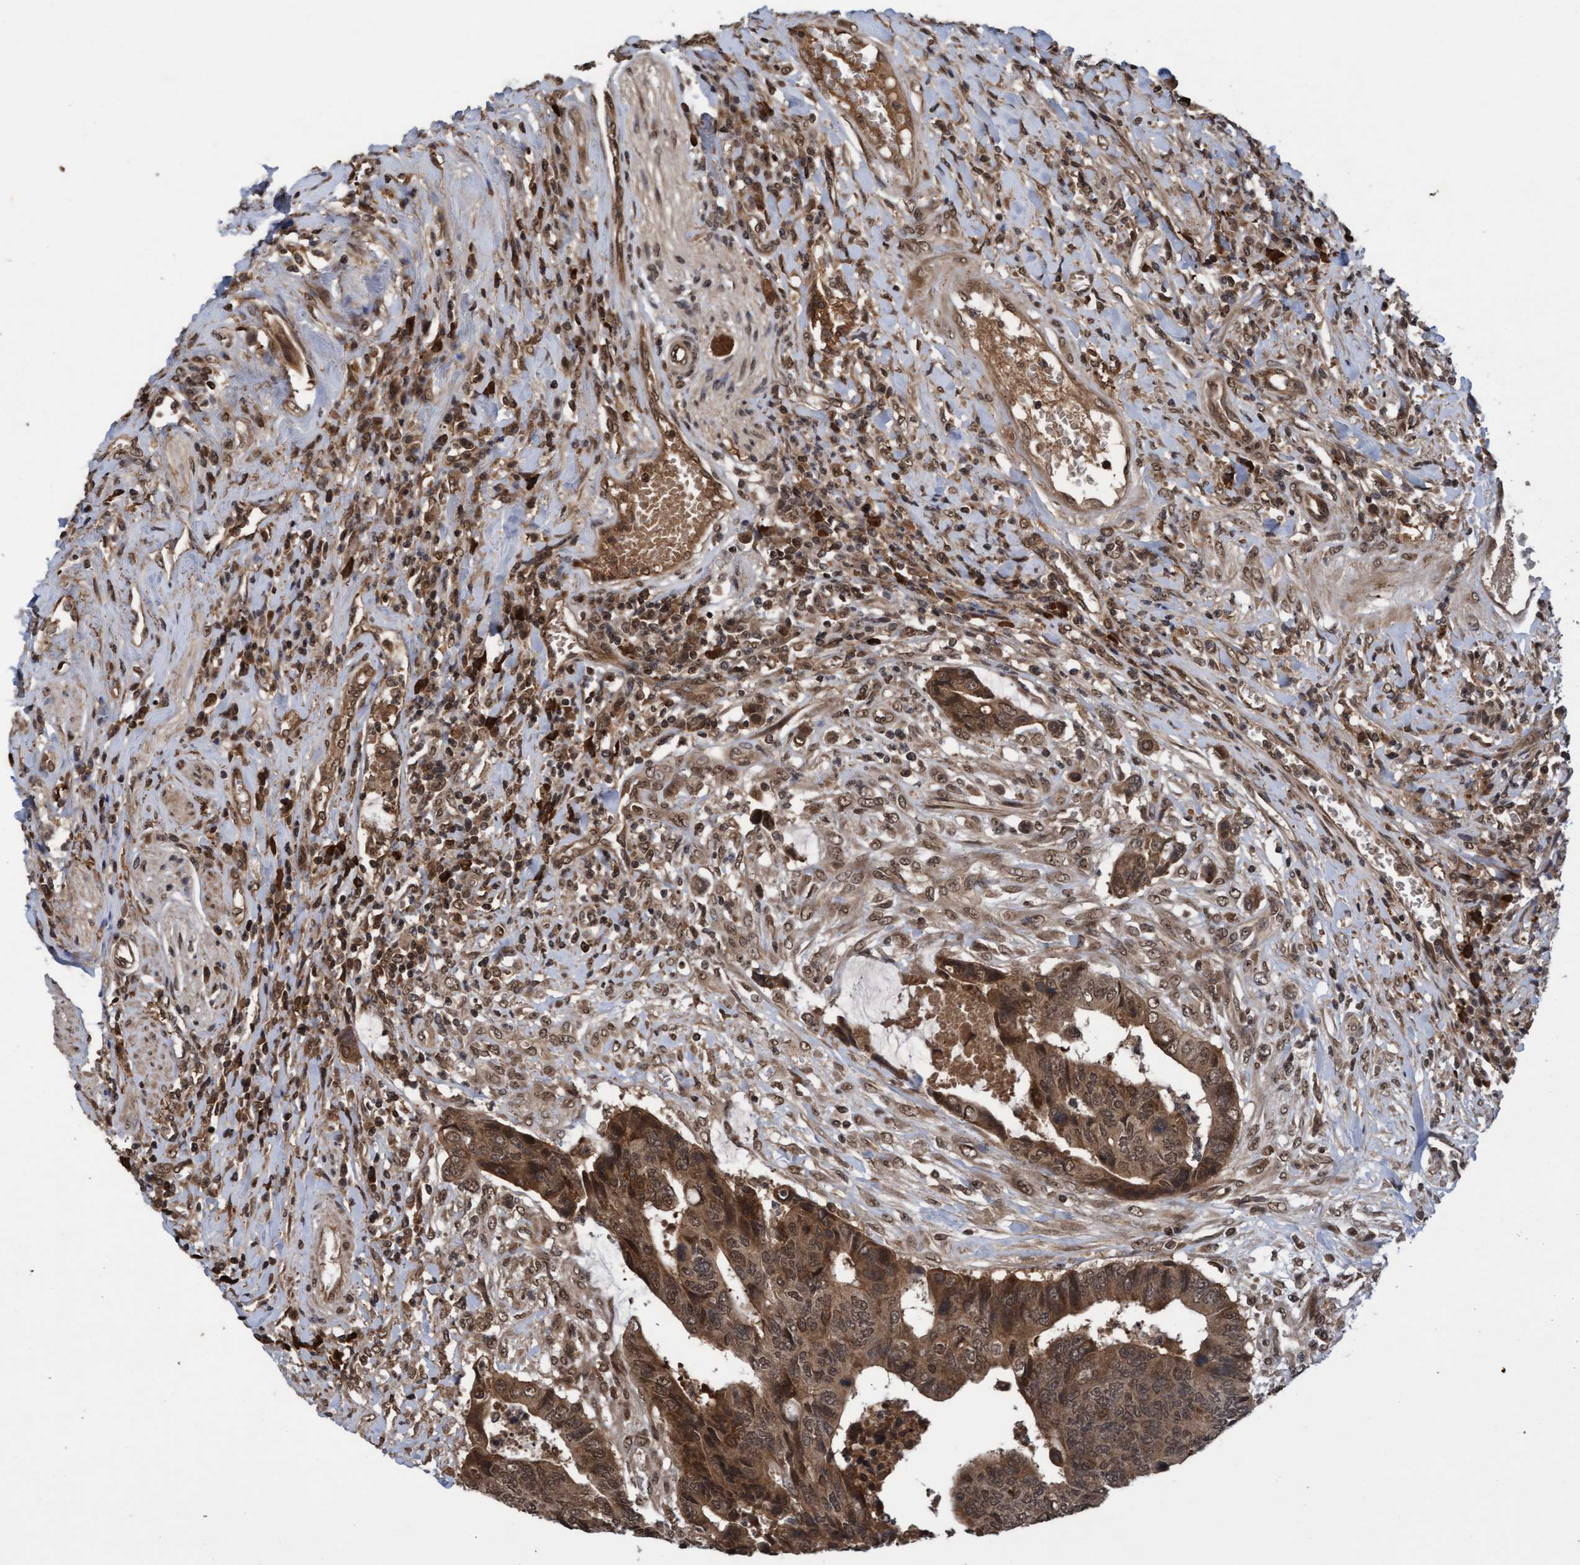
{"staining": {"intensity": "moderate", "quantity": ">75%", "location": "cytoplasmic/membranous,nuclear"}, "tissue": "colorectal cancer", "cell_type": "Tumor cells", "image_type": "cancer", "snomed": [{"axis": "morphology", "description": "Adenocarcinoma, NOS"}, {"axis": "topography", "description": "Rectum"}], "caption": "A medium amount of moderate cytoplasmic/membranous and nuclear expression is appreciated in approximately >75% of tumor cells in adenocarcinoma (colorectal) tissue.", "gene": "WASF1", "patient": {"sex": "male", "age": 84}}